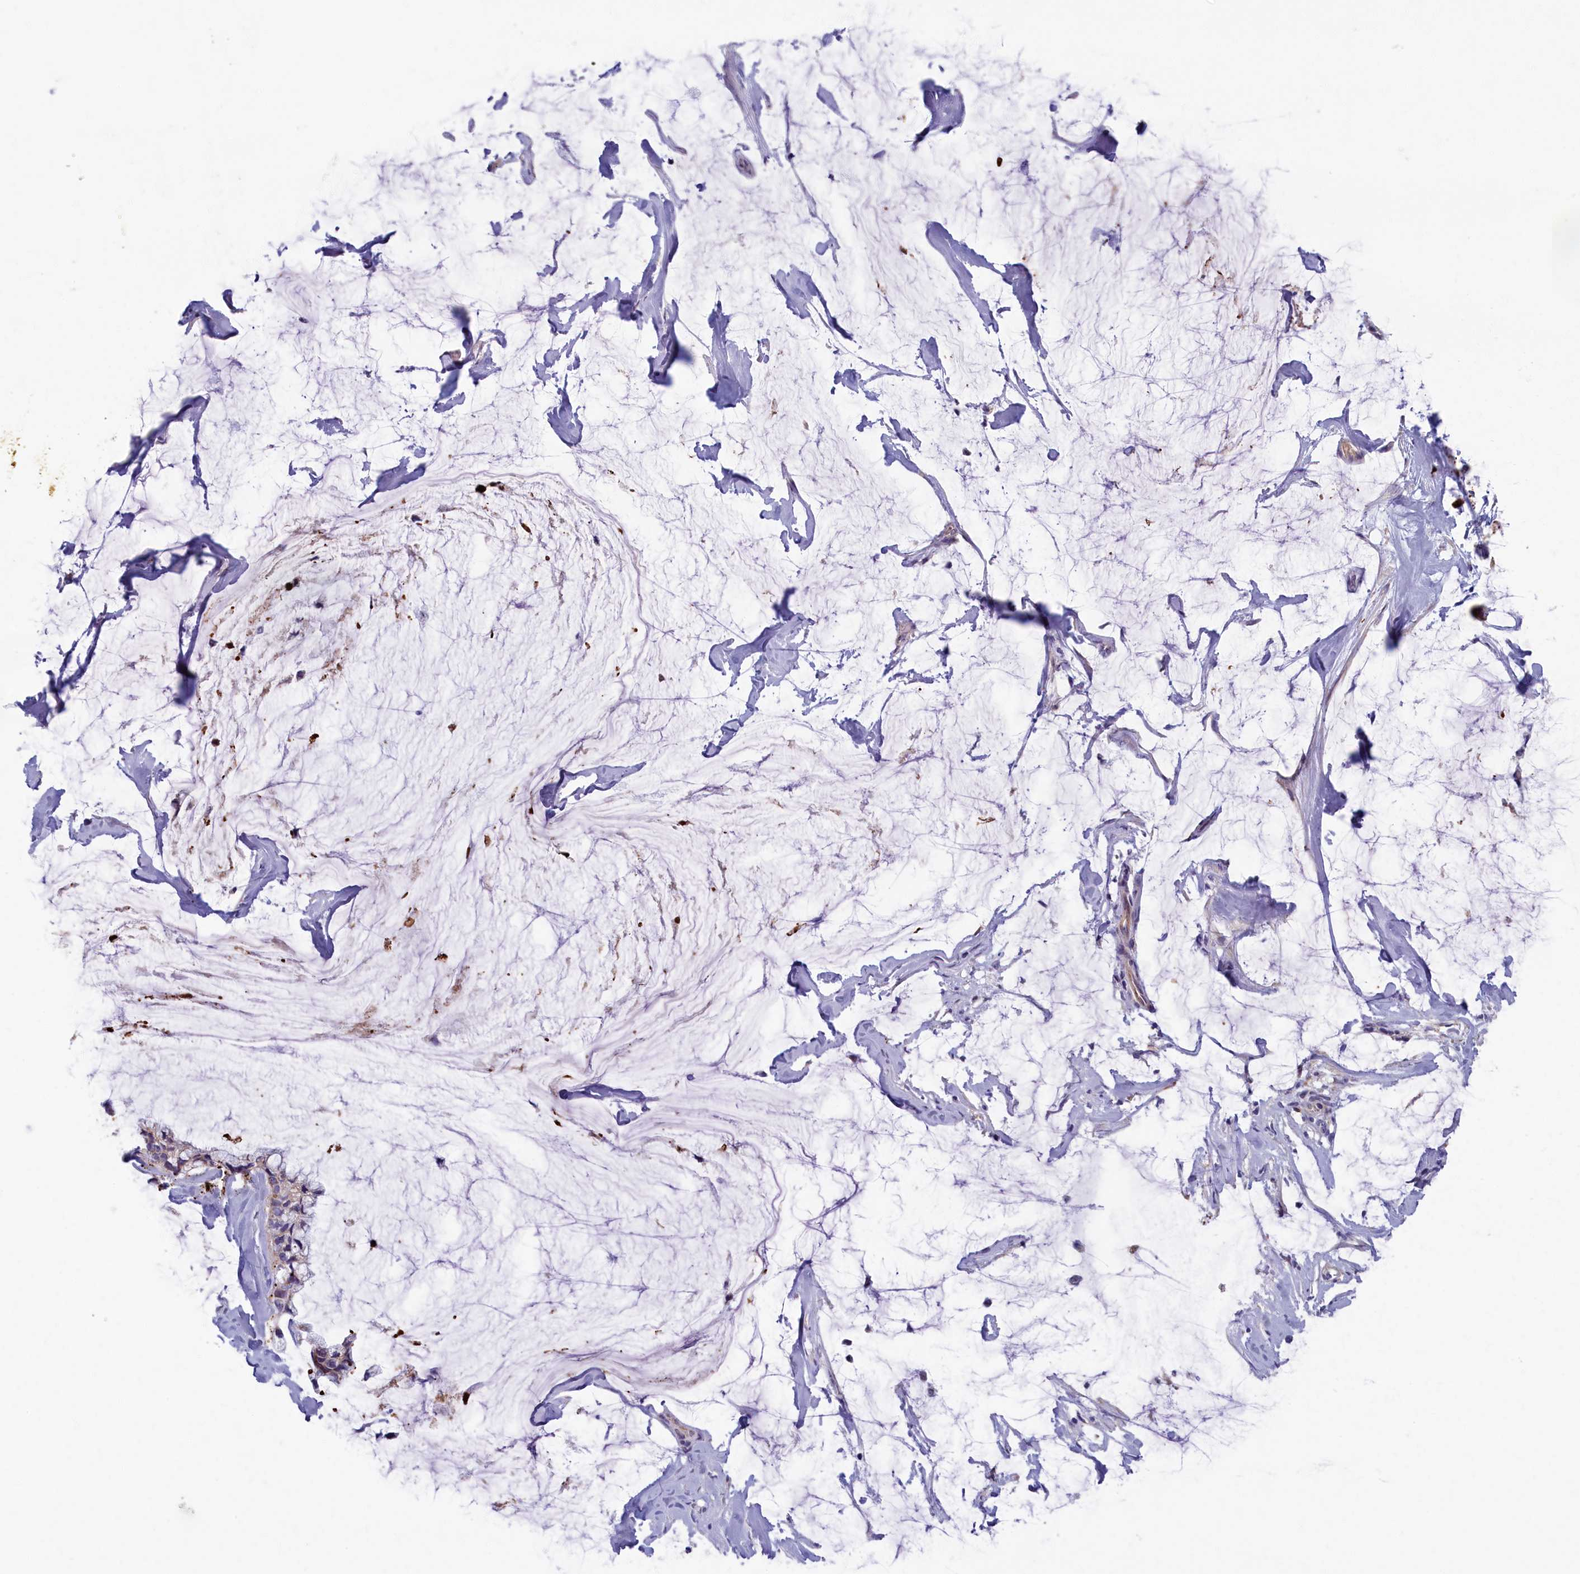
{"staining": {"intensity": "moderate", "quantity": "<25%", "location": "cytoplasmic/membranous"}, "tissue": "ovarian cancer", "cell_type": "Tumor cells", "image_type": "cancer", "snomed": [{"axis": "morphology", "description": "Cystadenocarcinoma, mucinous, NOS"}, {"axis": "topography", "description": "Ovary"}], "caption": "Immunohistochemistry (IHC) image of mucinous cystadenocarcinoma (ovarian) stained for a protein (brown), which exhibits low levels of moderate cytoplasmic/membranous positivity in about <25% of tumor cells.", "gene": "MRPS25", "patient": {"sex": "female", "age": 39}}